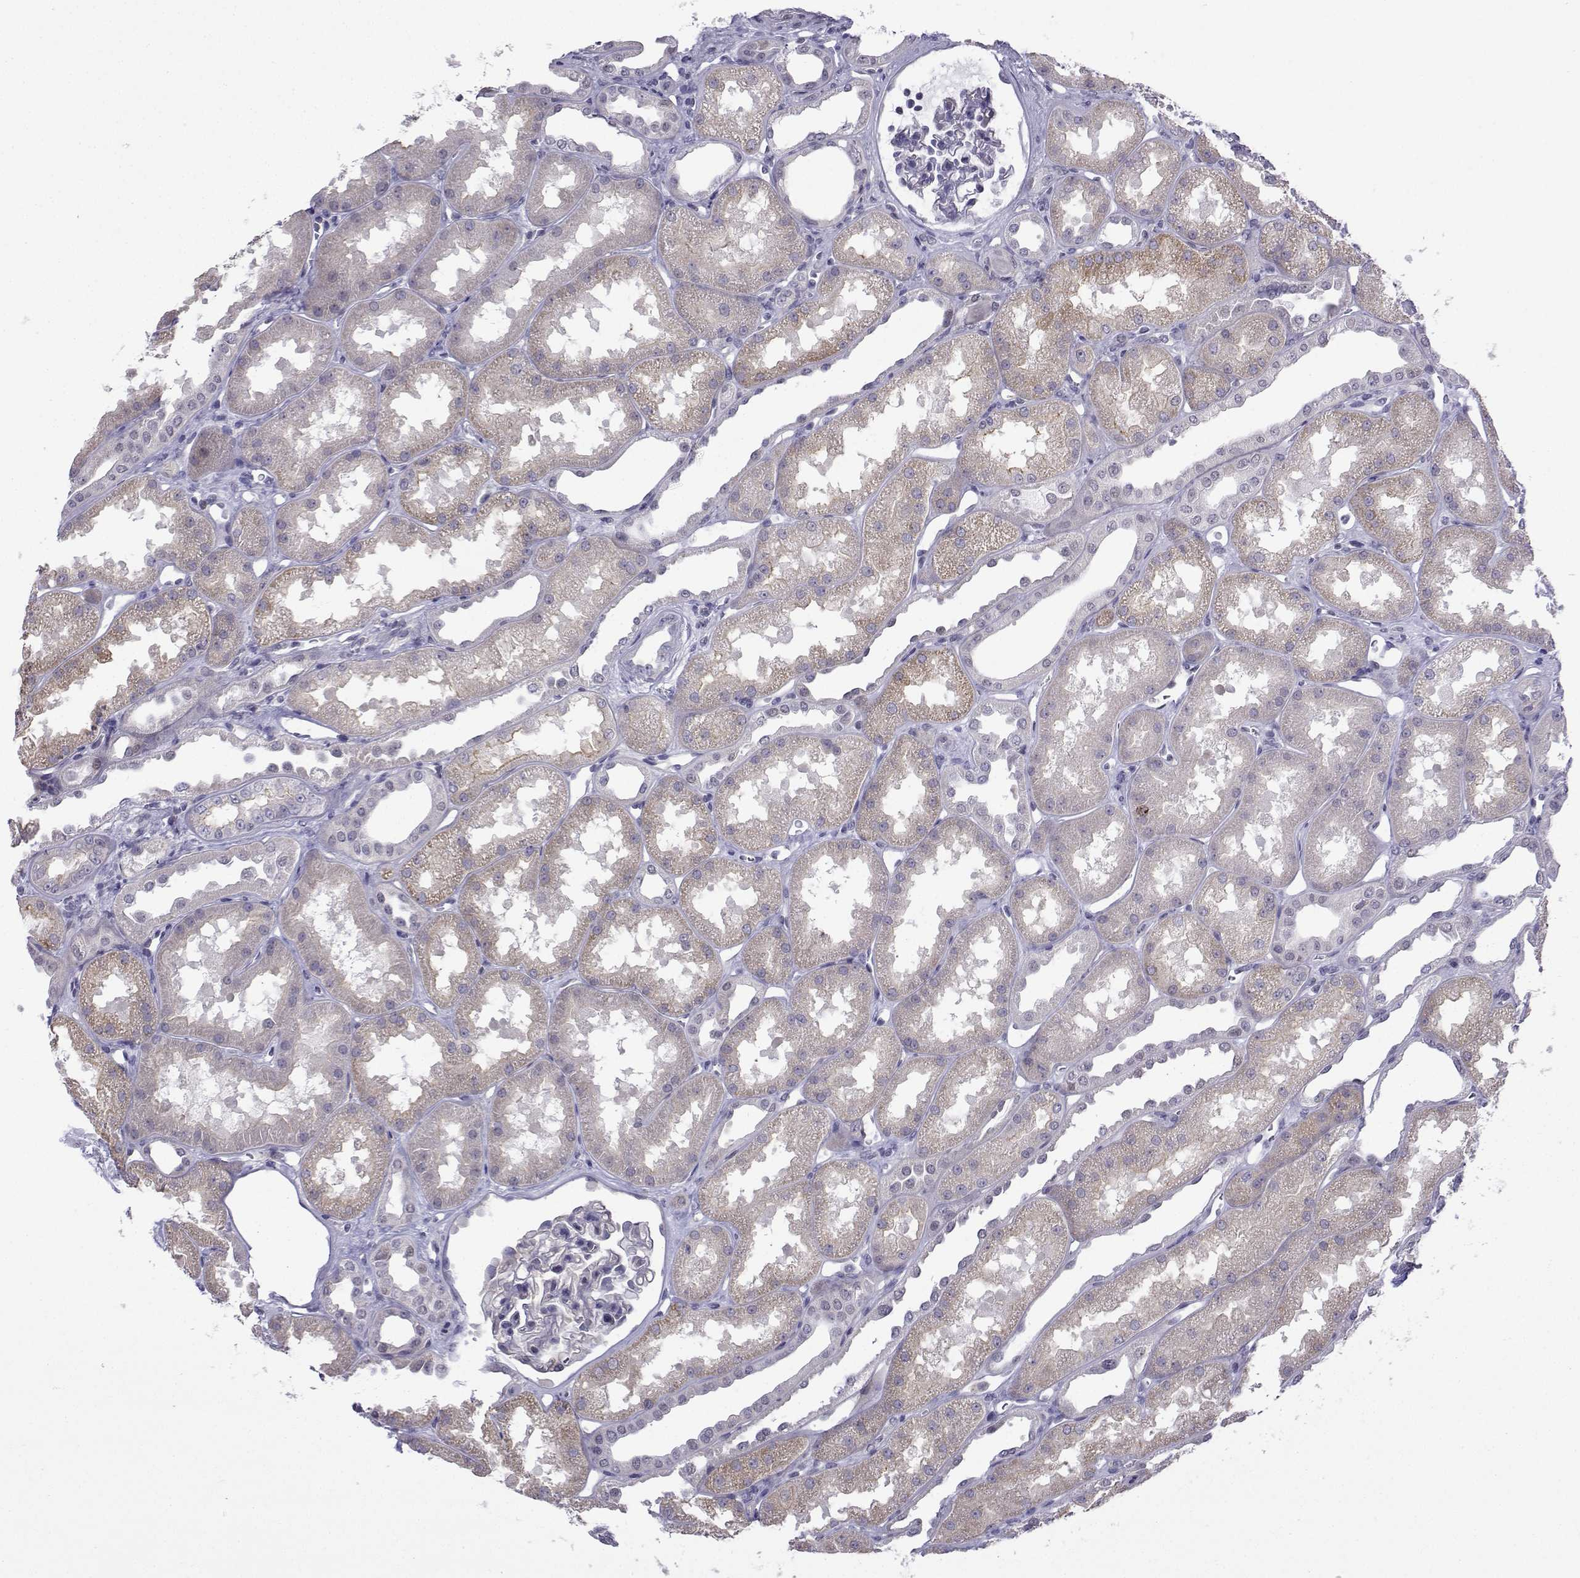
{"staining": {"intensity": "negative", "quantity": "none", "location": "none"}, "tissue": "kidney", "cell_type": "Cells in glomeruli", "image_type": "normal", "snomed": [{"axis": "morphology", "description": "Normal tissue, NOS"}, {"axis": "topography", "description": "Kidney"}], "caption": "Immunohistochemistry of unremarkable kidney displays no positivity in cells in glomeruli.", "gene": "INCENP", "patient": {"sex": "male", "age": 61}}